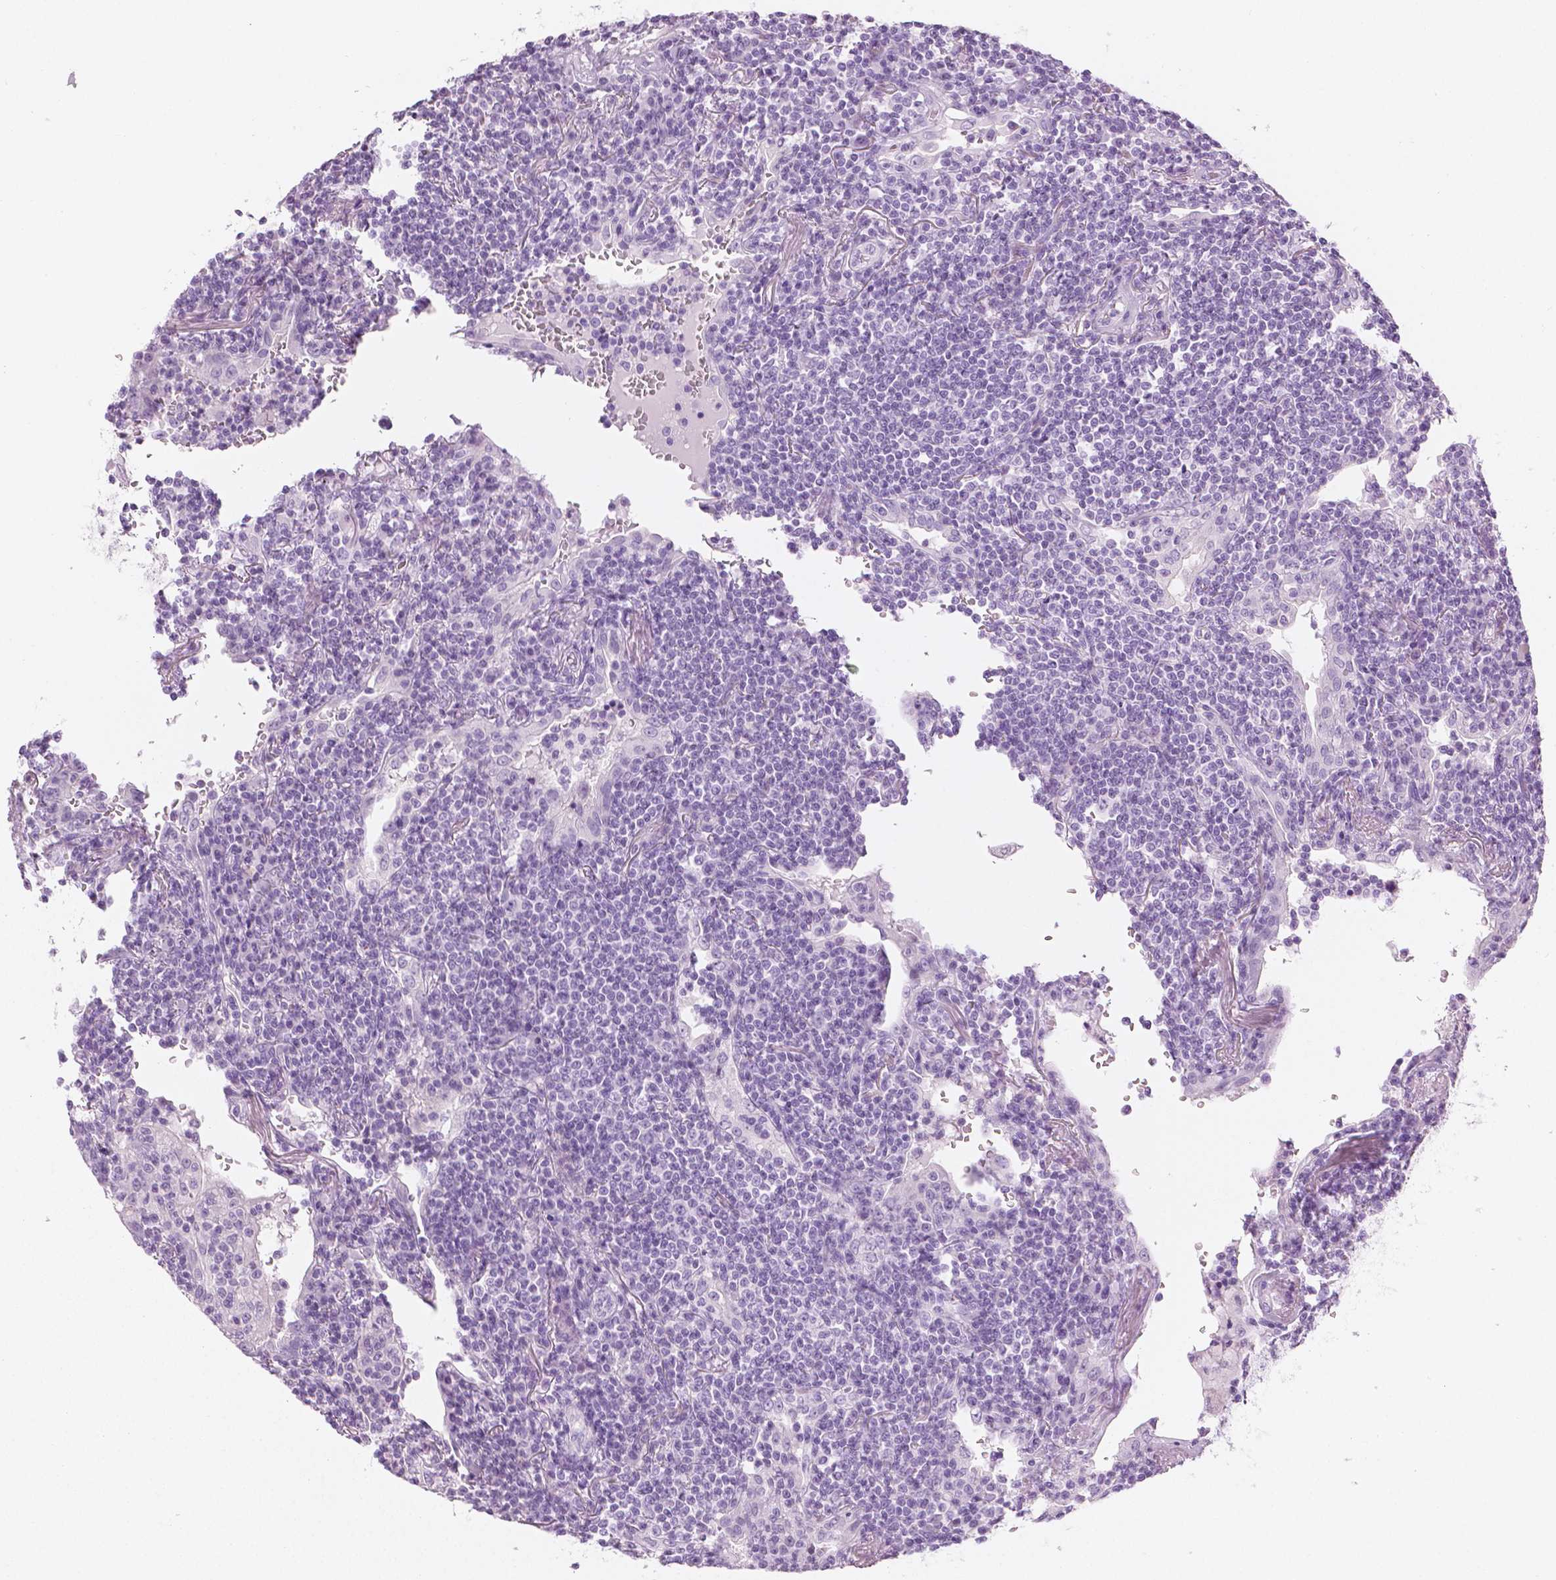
{"staining": {"intensity": "negative", "quantity": "none", "location": "none"}, "tissue": "lymphoma", "cell_type": "Tumor cells", "image_type": "cancer", "snomed": [{"axis": "morphology", "description": "Malignant lymphoma, non-Hodgkin's type, Low grade"}, {"axis": "topography", "description": "Lung"}], "caption": "This is a histopathology image of IHC staining of malignant lymphoma, non-Hodgkin's type (low-grade), which shows no staining in tumor cells.", "gene": "PLIN4", "patient": {"sex": "female", "age": 71}}